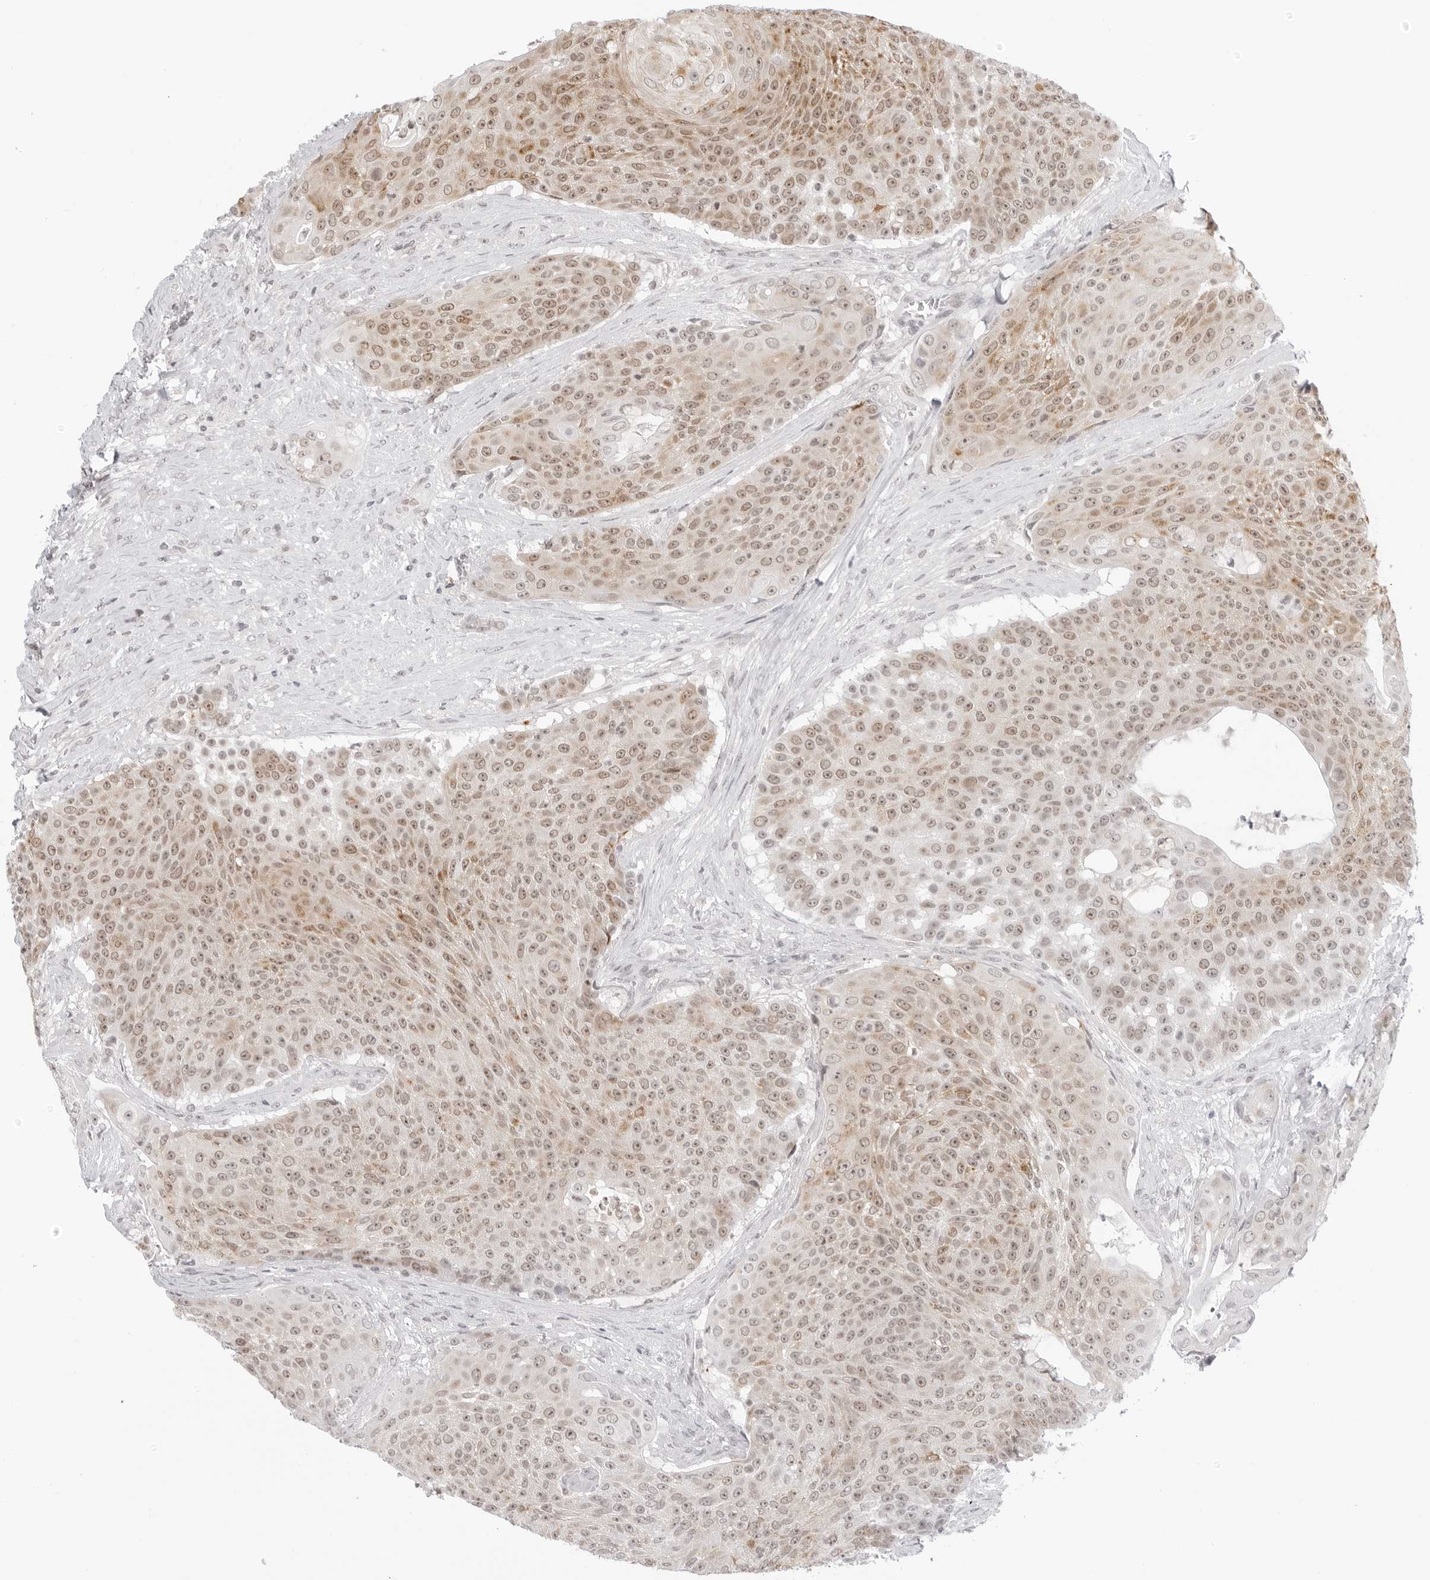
{"staining": {"intensity": "weak", "quantity": ">75%", "location": "cytoplasmic/membranous,nuclear"}, "tissue": "urothelial cancer", "cell_type": "Tumor cells", "image_type": "cancer", "snomed": [{"axis": "morphology", "description": "Urothelial carcinoma, High grade"}, {"axis": "topography", "description": "Urinary bladder"}], "caption": "Protein staining of urothelial cancer tissue shows weak cytoplasmic/membranous and nuclear staining in approximately >75% of tumor cells.", "gene": "MSH6", "patient": {"sex": "female", "age": 63}}